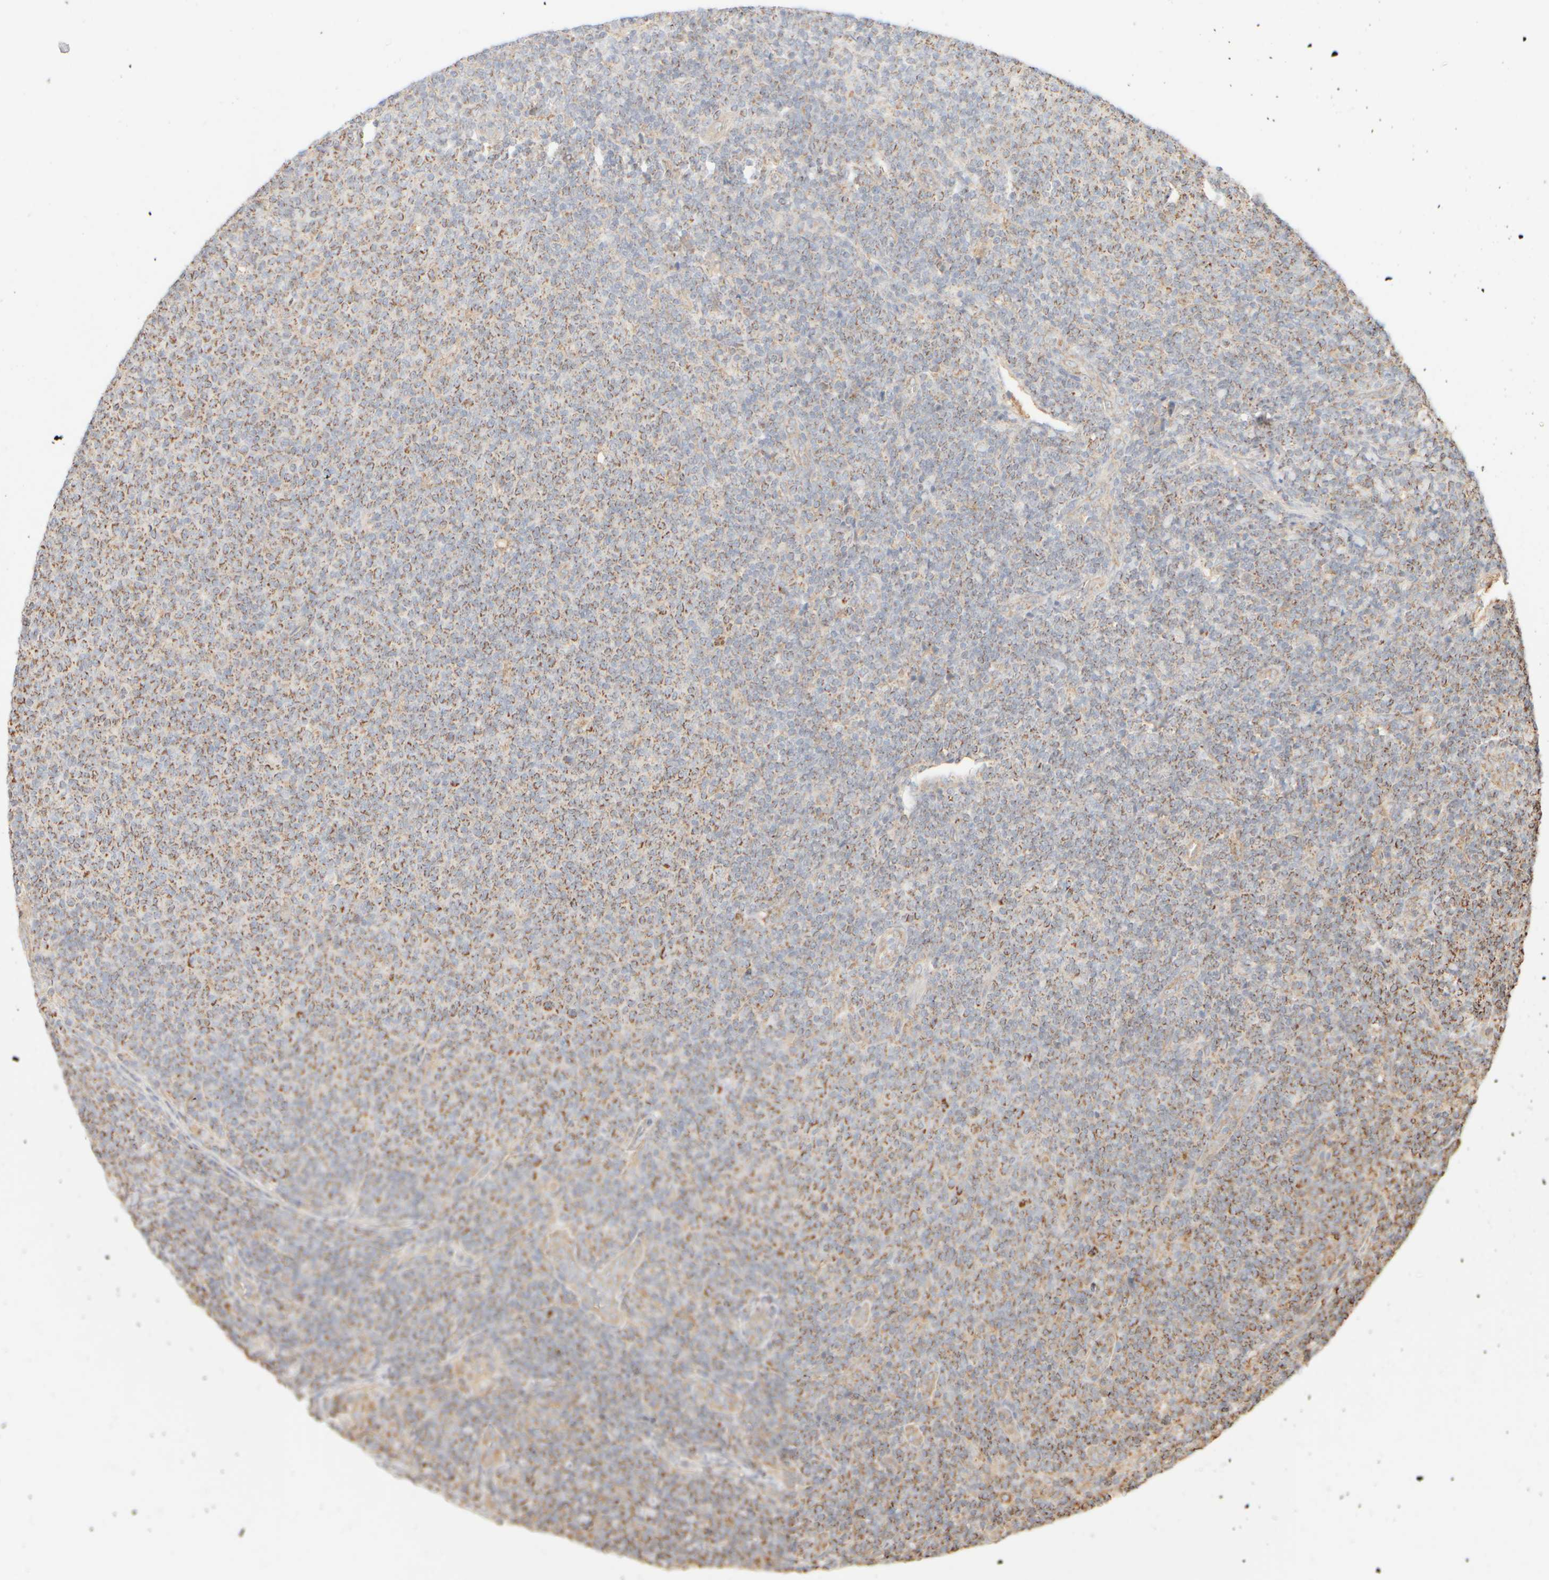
{"staining": {"intensity": "moderate", "quantity": "25%-75%", "location": "cytoplasmic/membranous"}, "tissue": "lymphoma", "cell_type": "Tumor cells", "image_type": "cancer", "snomed": [{"axis": "morphology", "description": "Malignant lymphoma, non-Hodgkin's type, Low grade"}, {"axis": "topography", "description": "Lymph node"}], "caption": "Human malignant lymphoma, non-Hodgkin's type (low-grade) stained with a brown dye exhibits moderate cytoplasmic/membranous positive expression in approximately 25%-75% of tumor cells.", "gene": "APBB2", "patient": {"sex": "male", "age": 66}}